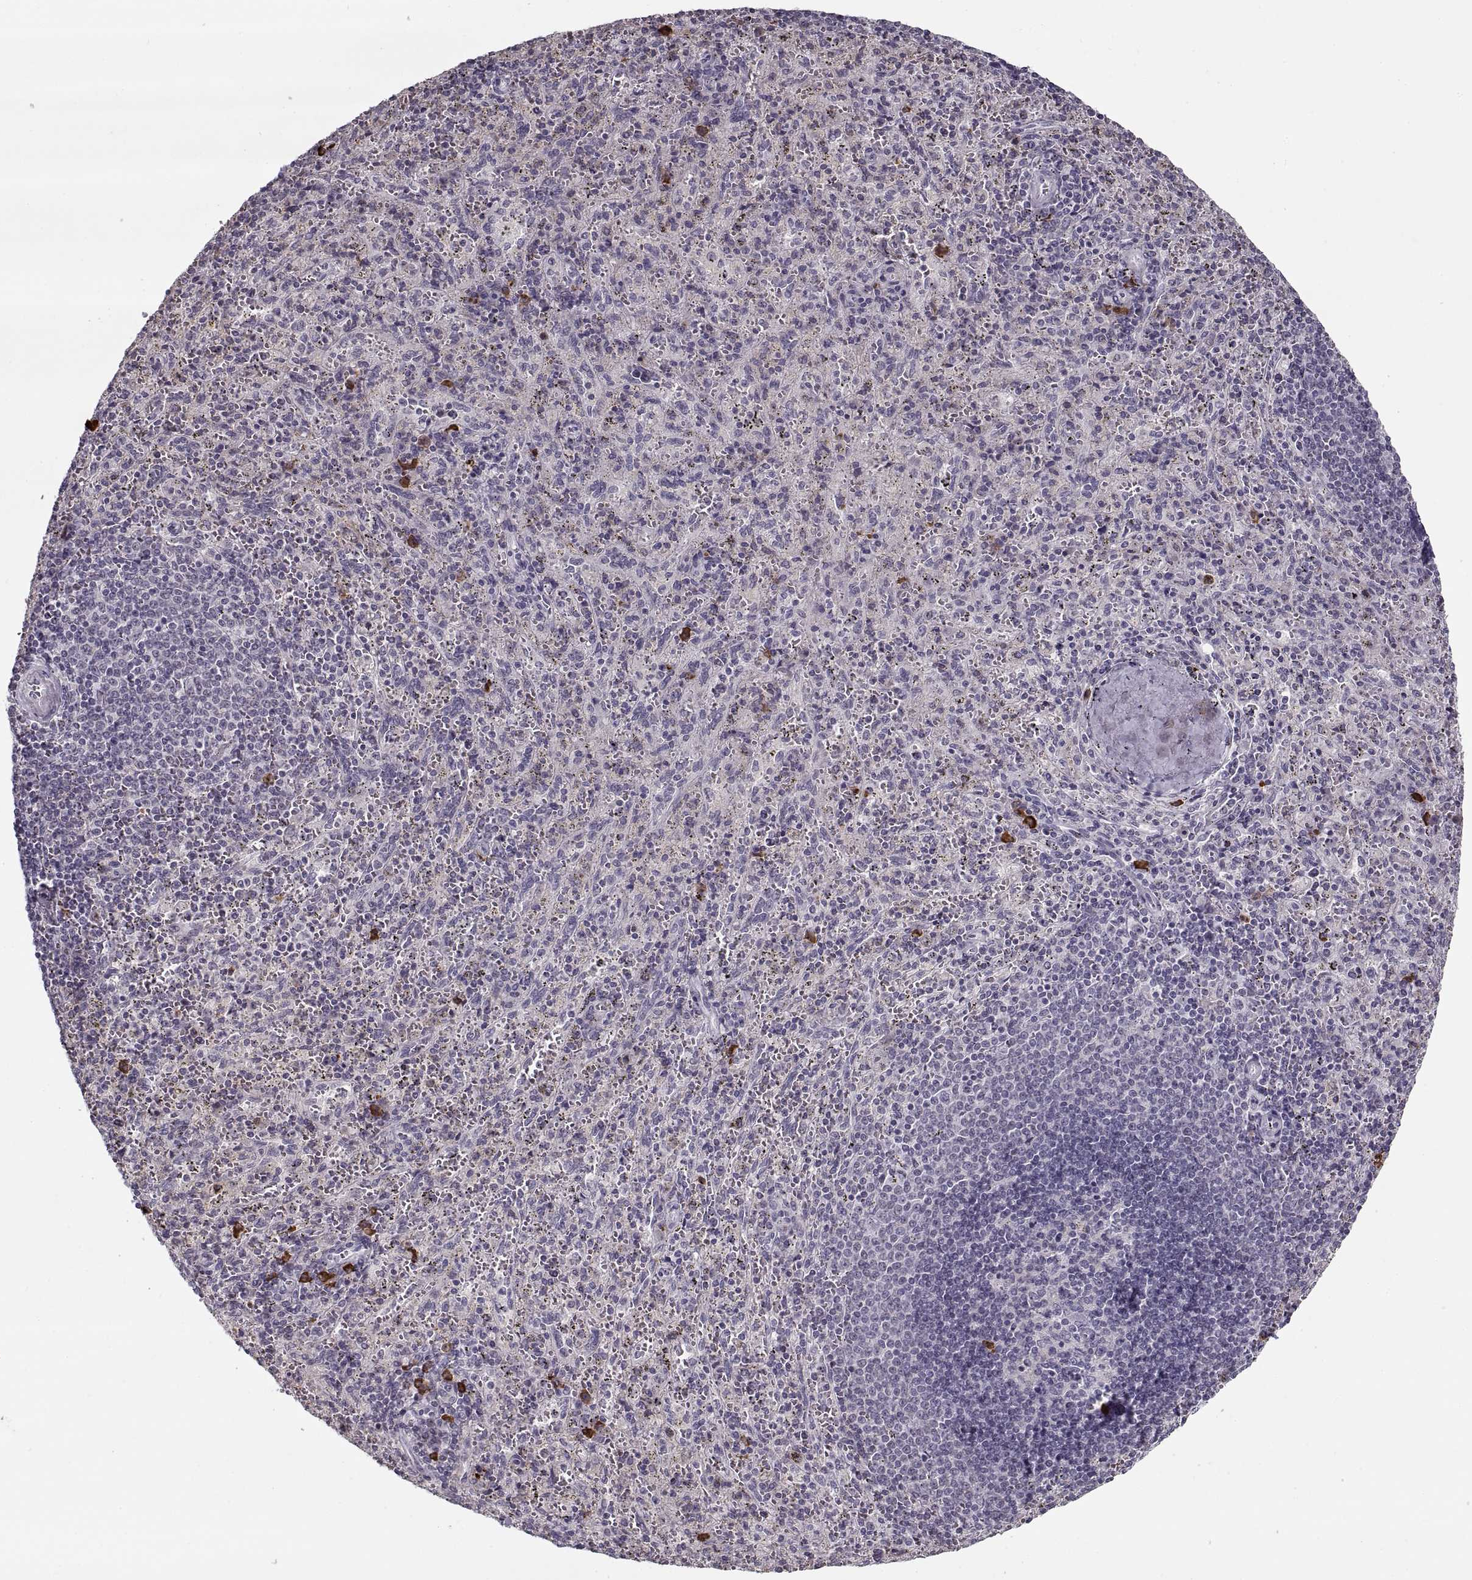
{"staining": {"intensity": "strong", "quantity": "<25%", "location": "cytoplasmic/membranous"}, "tissue": "spleen", "cell_type": "Cells in red pulp", "image_type": "normal", "snomed": [{"axis": "morphology", "description": "Normal tissue, NOS"}, {"axis": "topography", "description": "Spleen"}], "caption": "The immunohistochemical stain shows strong cytoplasmic/membranous positivity in cells in red pulp of normal spleen. The staining is performed using DAB (3,3'-diaminobenzidine) brown chromogen to label protein expression. The nuclei are counter-stained blue using hematoxylin.", "gene": "GAD2", "patient": {"sex": "male", "age": 57}}